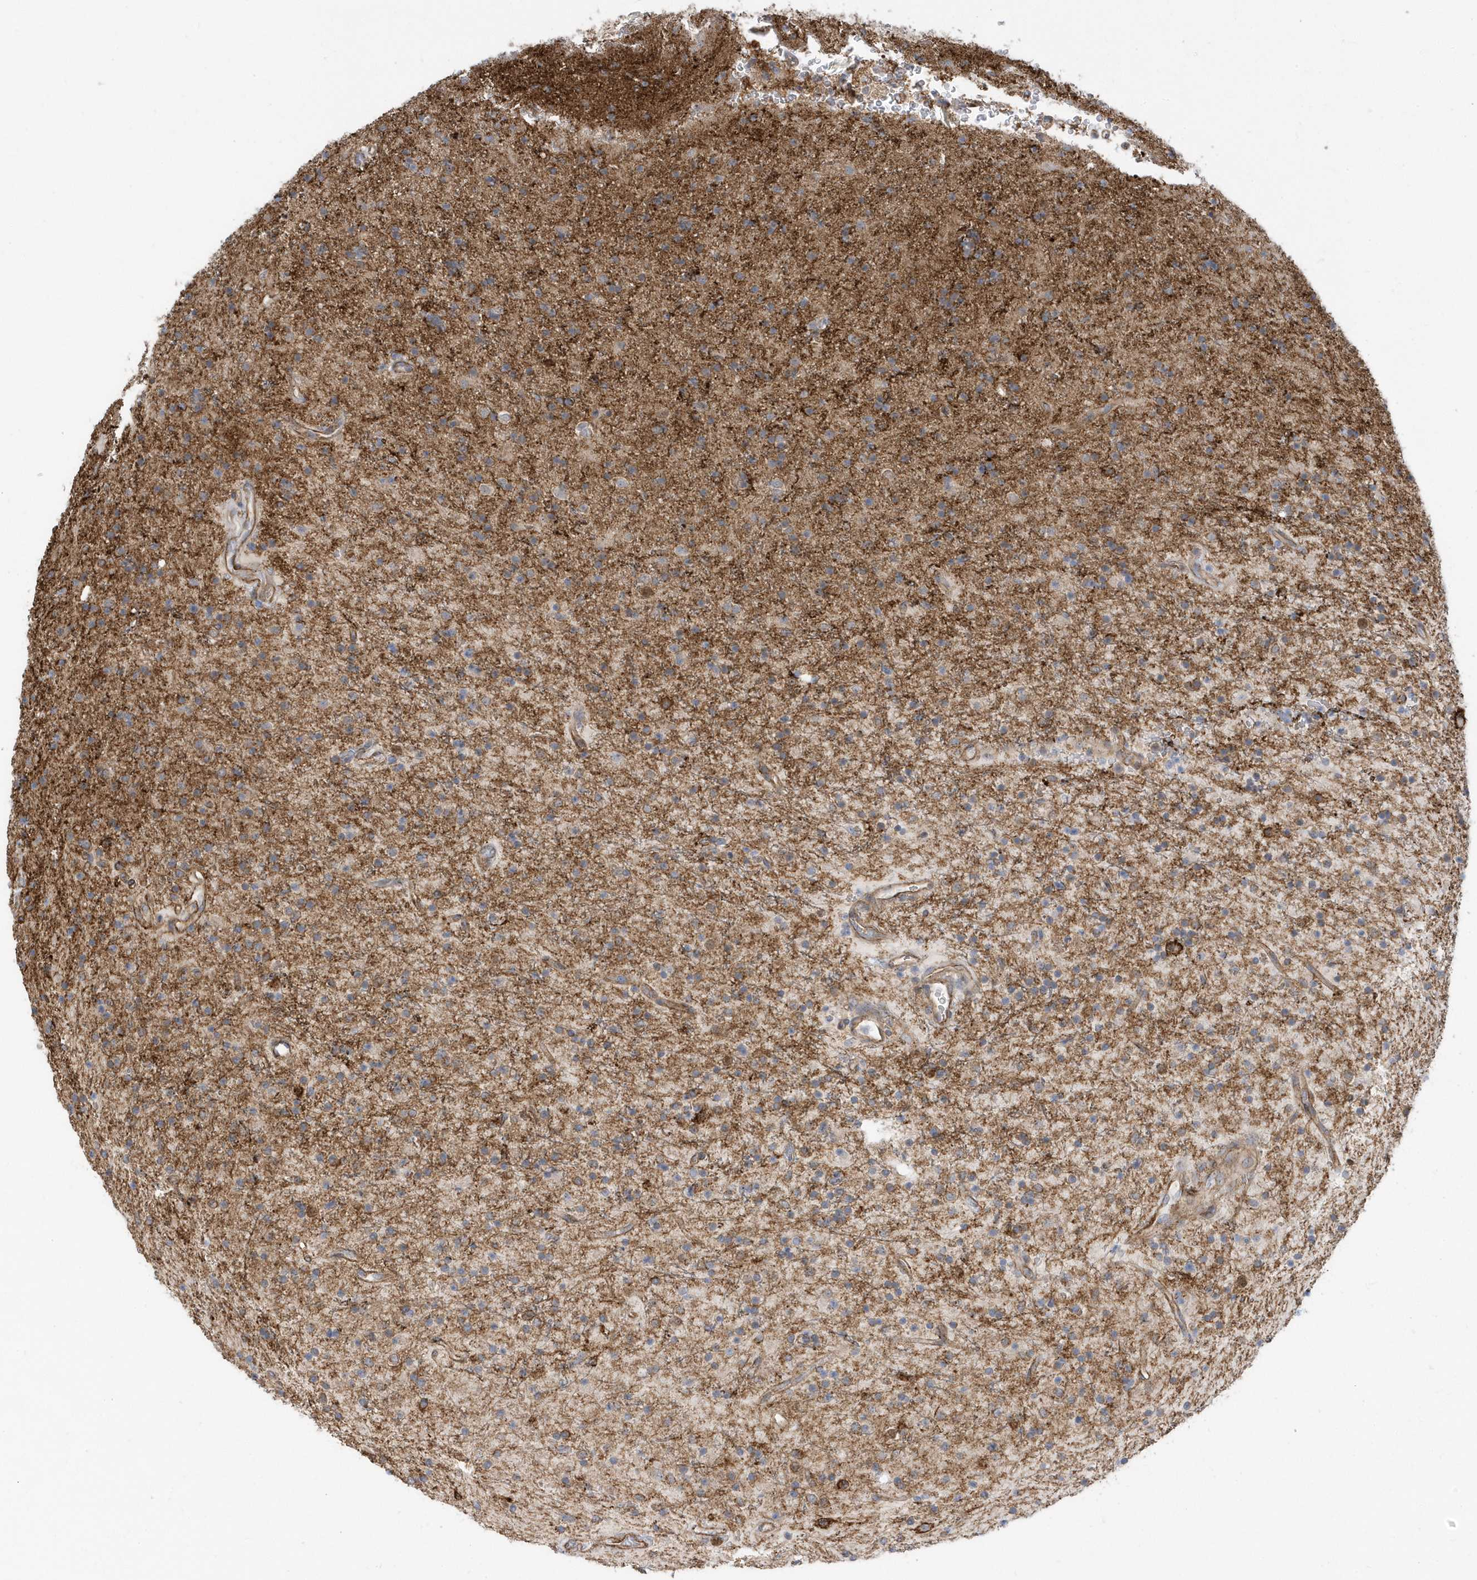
{"staining": {"intensity": "moderate", "quantity": "25%-75%", "location": "cytoplasmic/membranous"}, "tissue": "glioma", "cell_type": "Tumor cells", "image_type": "cancer", "snomed": [{"axis": "morphology", "description": "Glioma, malignant, High grade"}, {"axis": "topography", "description": "Brain"}], "caption": "High-grade glioma (malignant) stained with a protein marker demonstrates moderate staining in tumor cells.", "gene": "HRH4", "patient": {"sex": "male", "age": 34}}